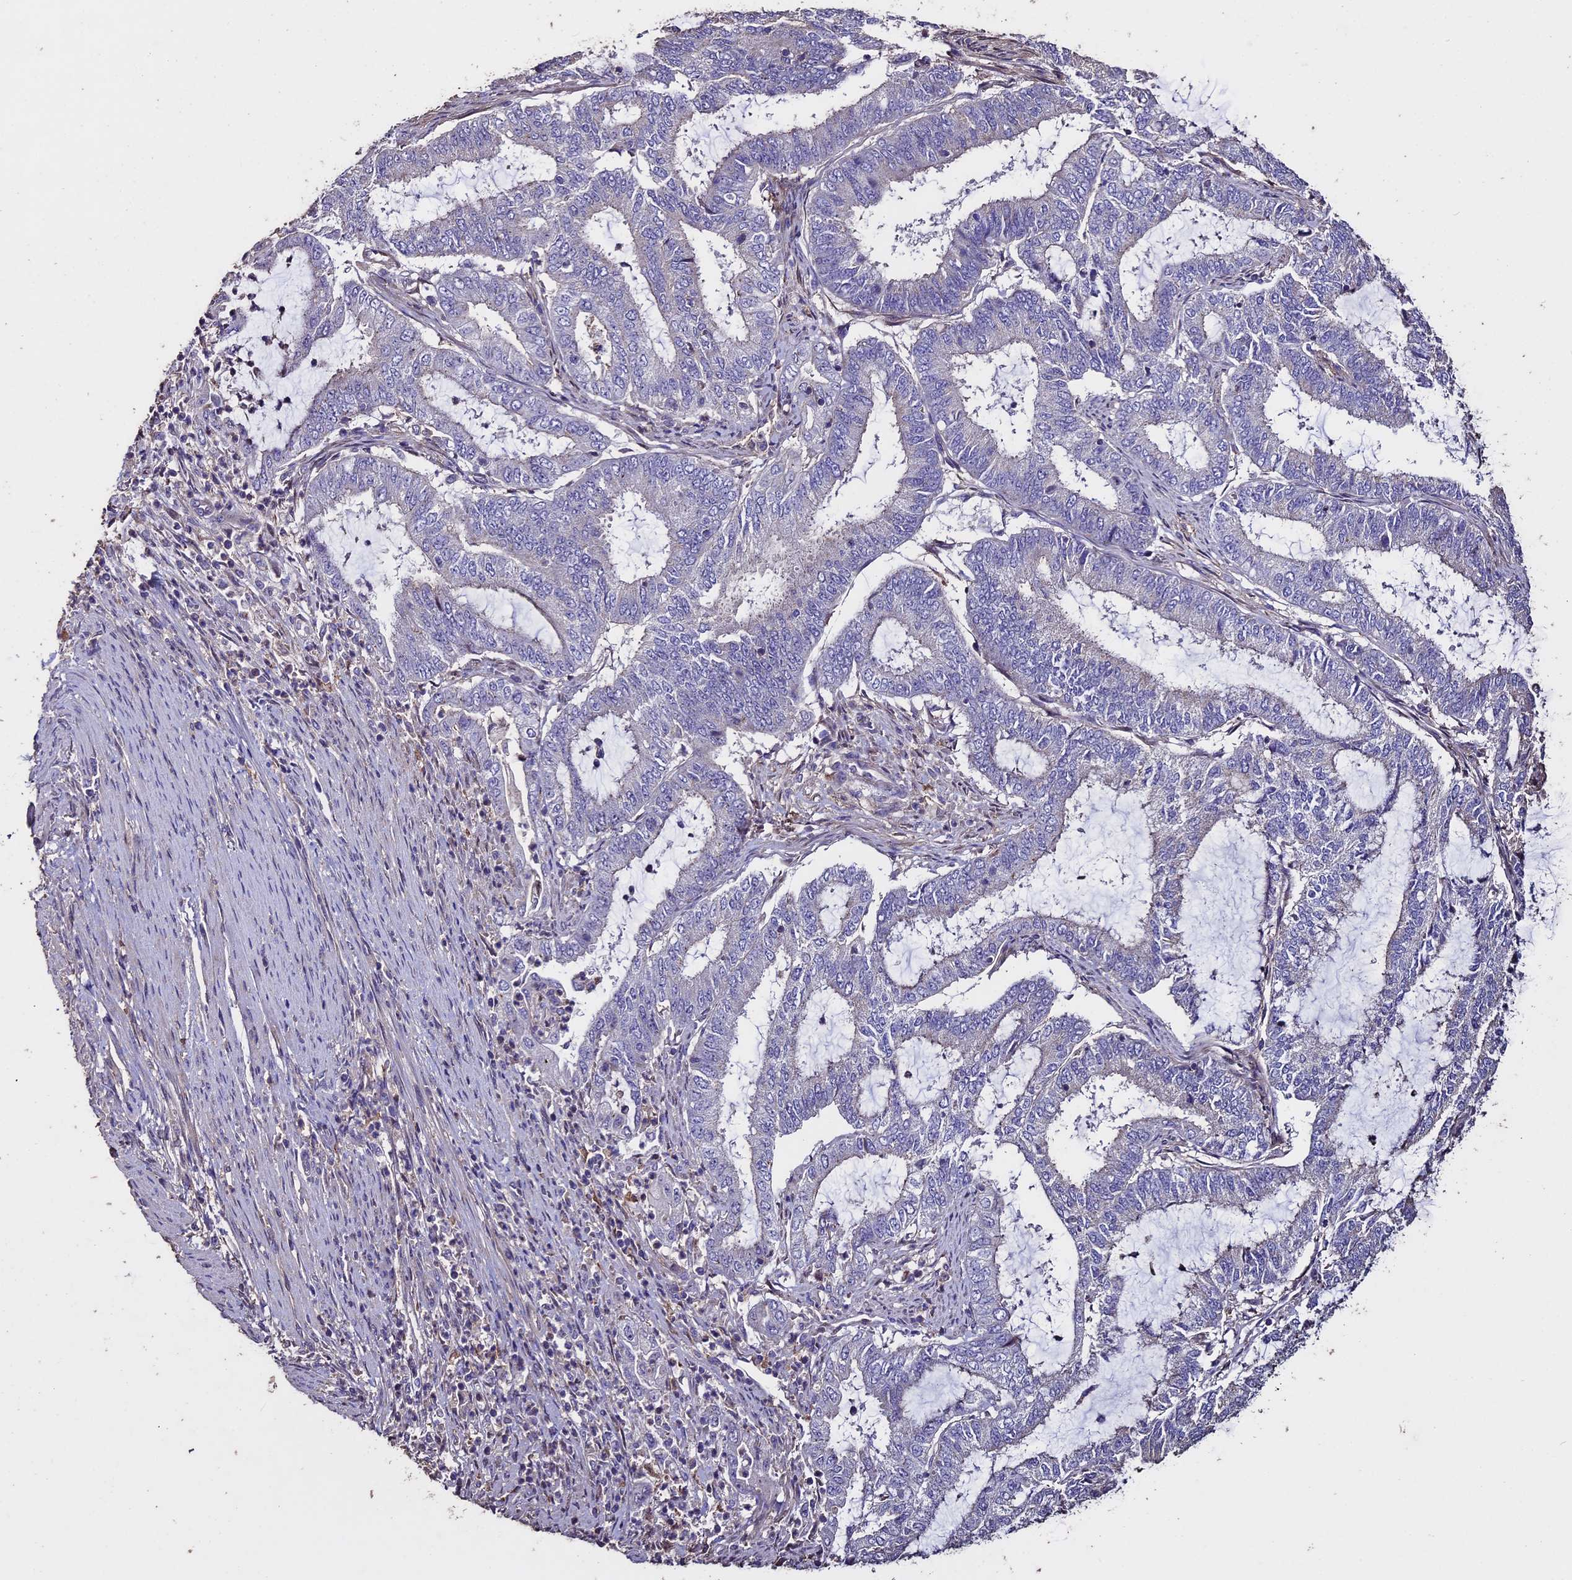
{"staining": {"intensity": "negative", "quantity": "none", "location": "none"}, "tissue": "endometrial cancer", "cell_type": "Tumor cells", "image_type": "cancer", "snomed": [{"axis": "morphology", "description": "Adenocarcinoma, NOS"}, {"axis": "topography", "description": "Endometrium"}], "caption": "Immunohistochemistry image of neoplastic tissue: human adenocarcinoma (endometrial) stained with DAB (3,3'-diaminobenzidine) exhibits no significant protein expression in tumor cells. Nuclei are stained in blue.", "gene": "USB1", "patient": {"sex": "female", "age": 51}}